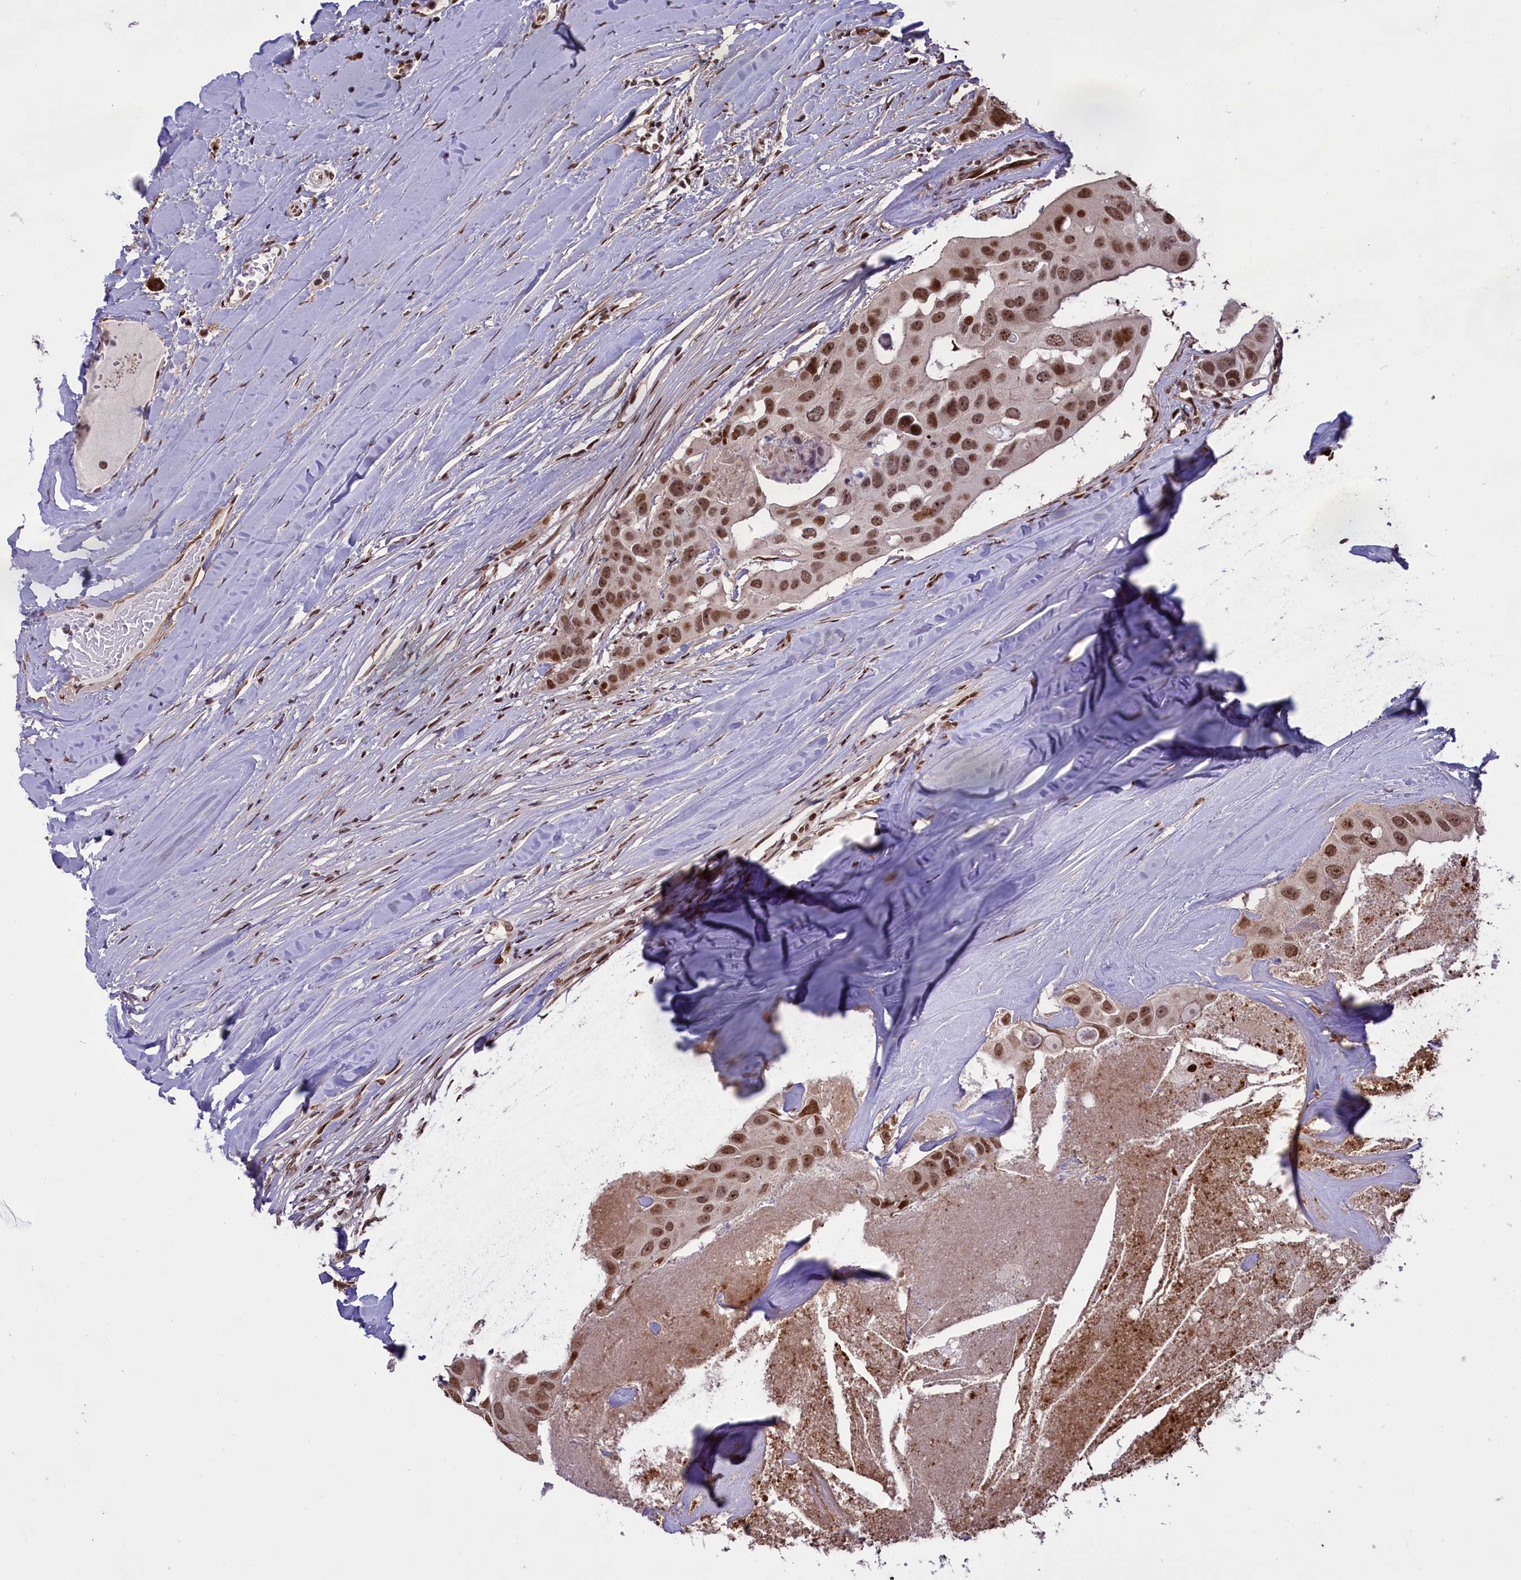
{"staining": {"intensity": "moderate", "quantity": ">75%", "location": "nuclear"}, "tissue": "head and neck cancer", "cell_type": "Tumor cells", "image_type": "cancer", "snomed": [{"axis": "morphology", "description": "Adenocarcinoma, NOS"}, {"axis": "morphology", "description": "Adenocarcinoma, metastatic, NOS"}, {"axis": "topography", "description": "Head-Neck"}], "caption": "Protein expression analysis of head and neck cancer (metastatic adenocarcinoma) exhibits moderate nuclear positivity in approximately >75% of tumor cells. (DAB IHC with brightfield microscopy, high magnification).", "gene": "RELB", "patient": {"sex": "male", "age": 75}}